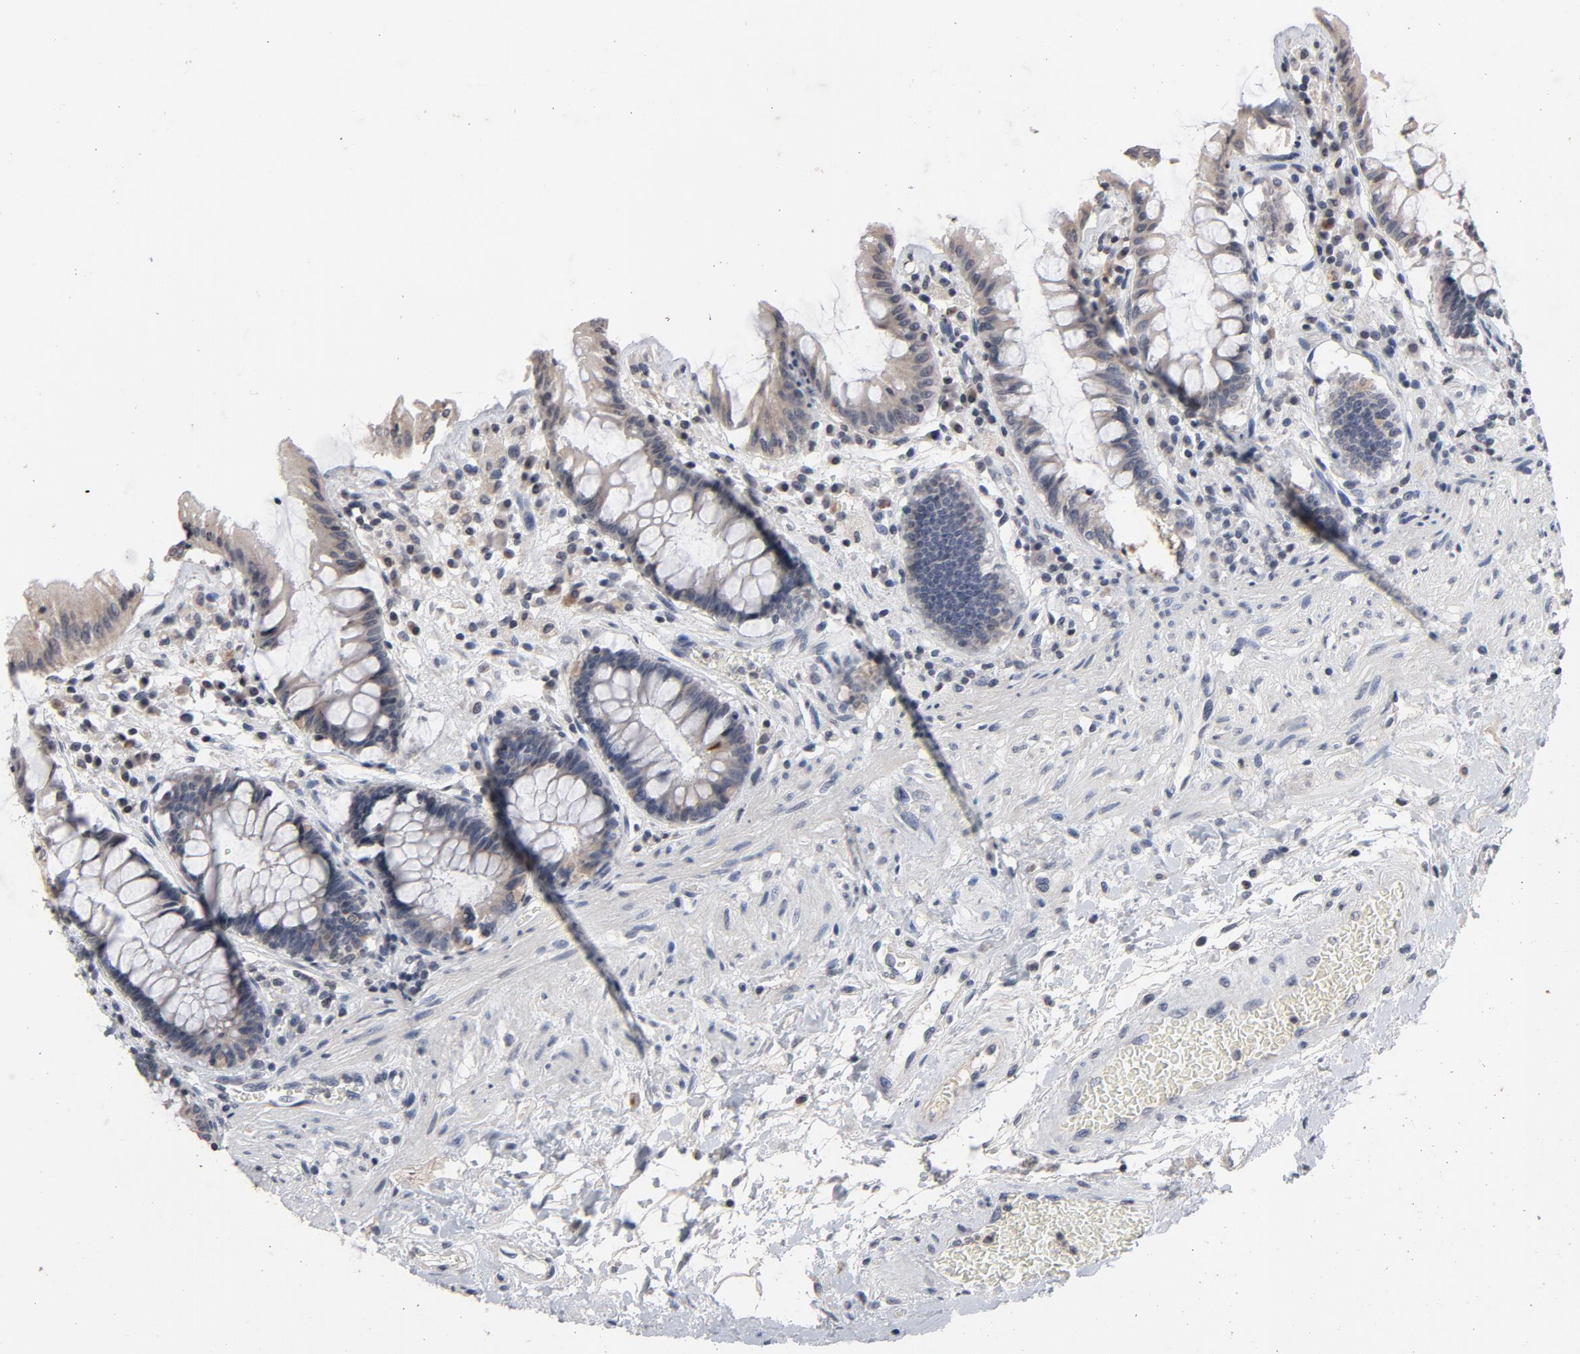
{"staining": {"intensity": "negative", "quantity": "none", "location": "none"}, "tissue": "rectum", "cell_type": "Glandular cells", "image_type": "normal", "snomed": [{"axis": "morphology", "description": "Normal tissue, NOS"}, {"axis": "topography", "description": "Rectum"}], "caption": "DAB (3,3'-diaminobenzidine) immunohistochemical staining of benign rectum demonstrates no significant expression in glandular cells.", "gene": "TCL1A", "patient": {"sex": "female", "age": 46}}